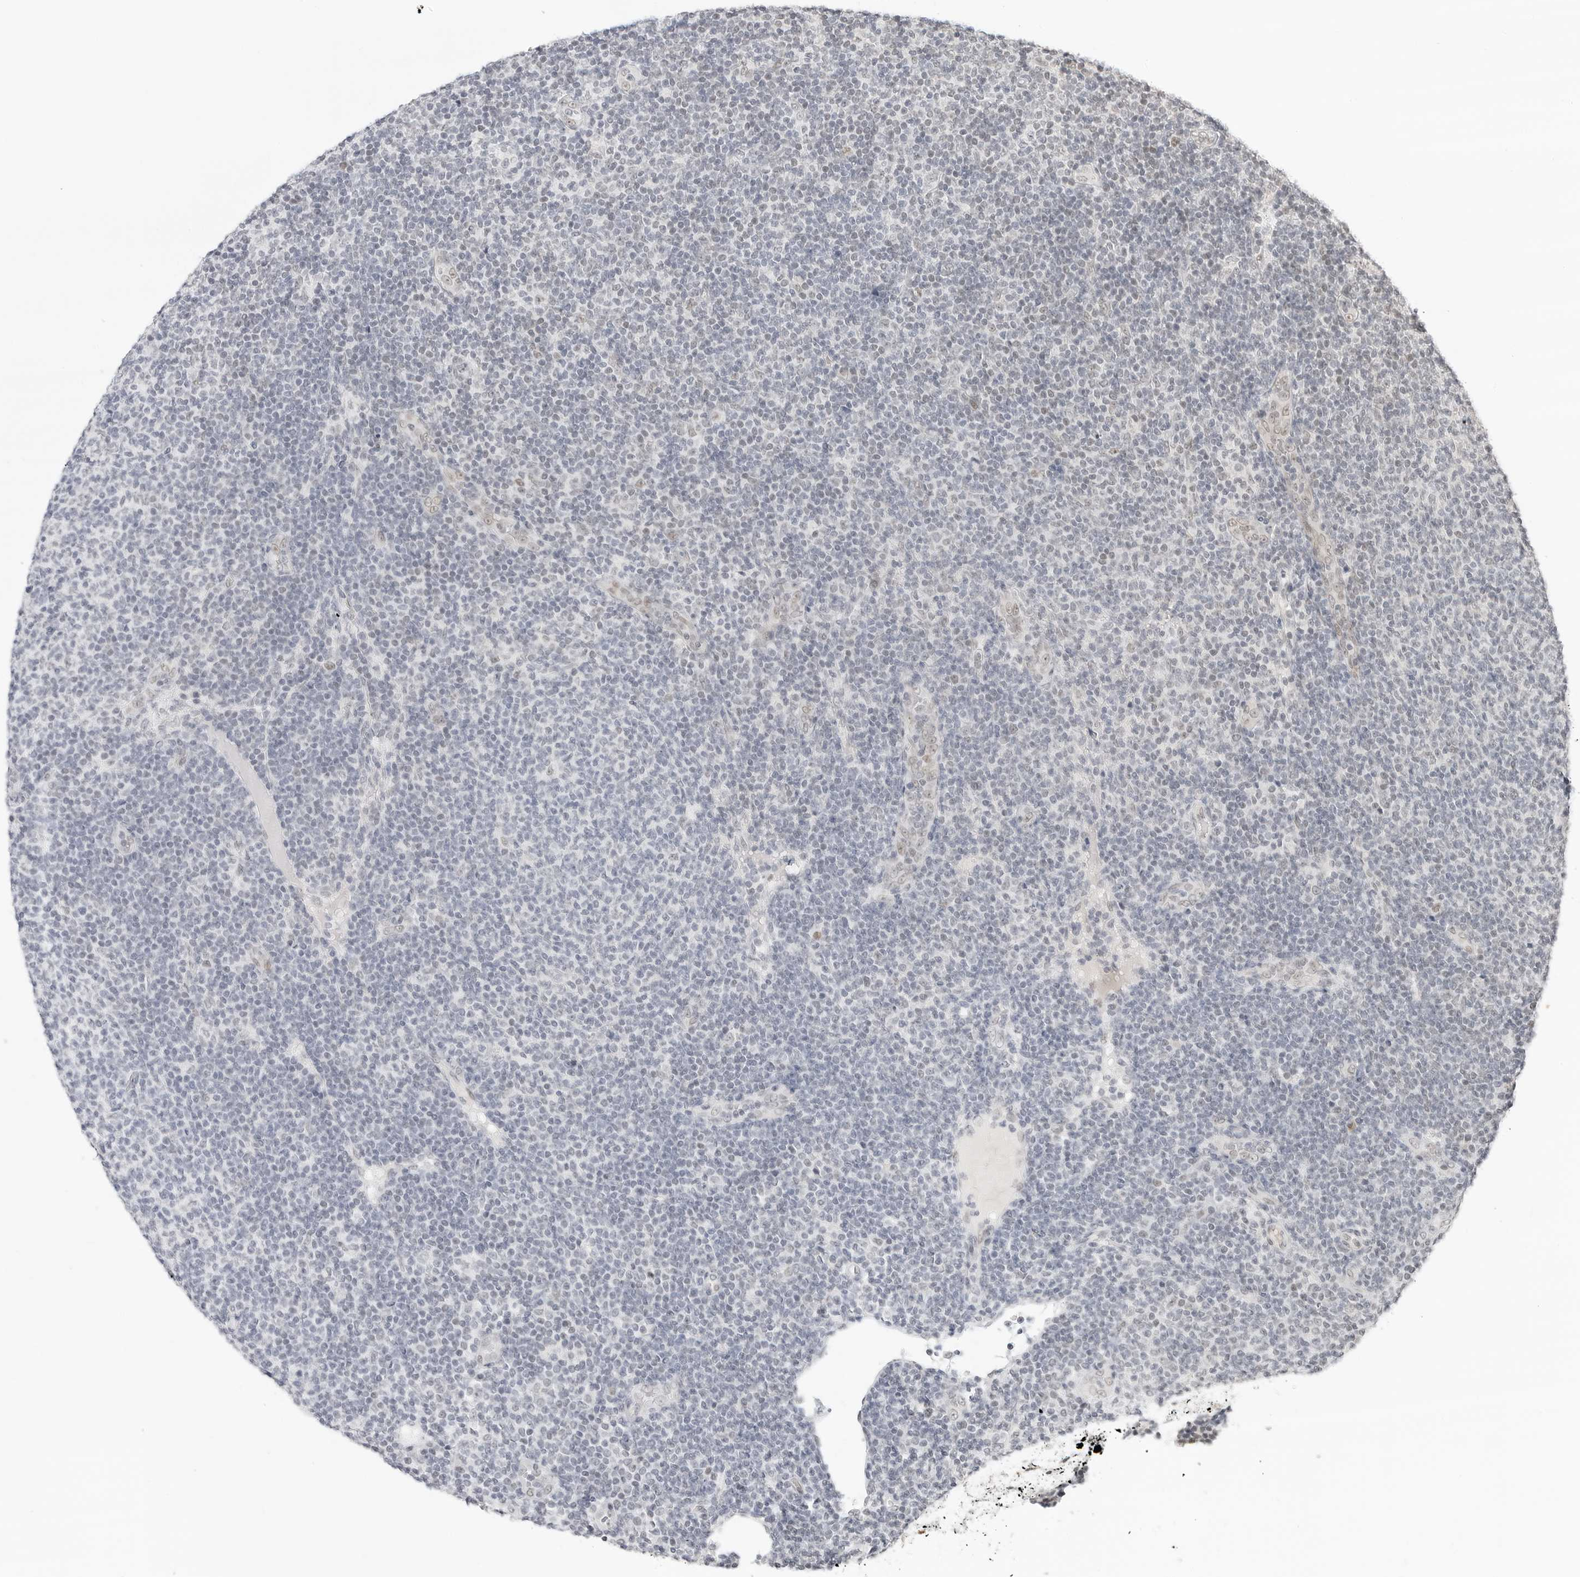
{"staining": {"intensity": "negative", "quantity": "none", "location": "none"}, "tissue": "lymphoma", "cell_type": "Tumor cells", "image_type": "cancer", "snomed": [{"axis": "morphology", "description": "Malignant lymphoma, non-Hodgkin's type, Low grade"}, {"axis": "topography", "description": "Lymph node"}], "caption": "This is a image of immunohistochemistry (IHC) staining of lymphoma, which shows no expression in tumor cells.", "gene": "TSEN2", "patient": {"sex": "male", "age": 66}}